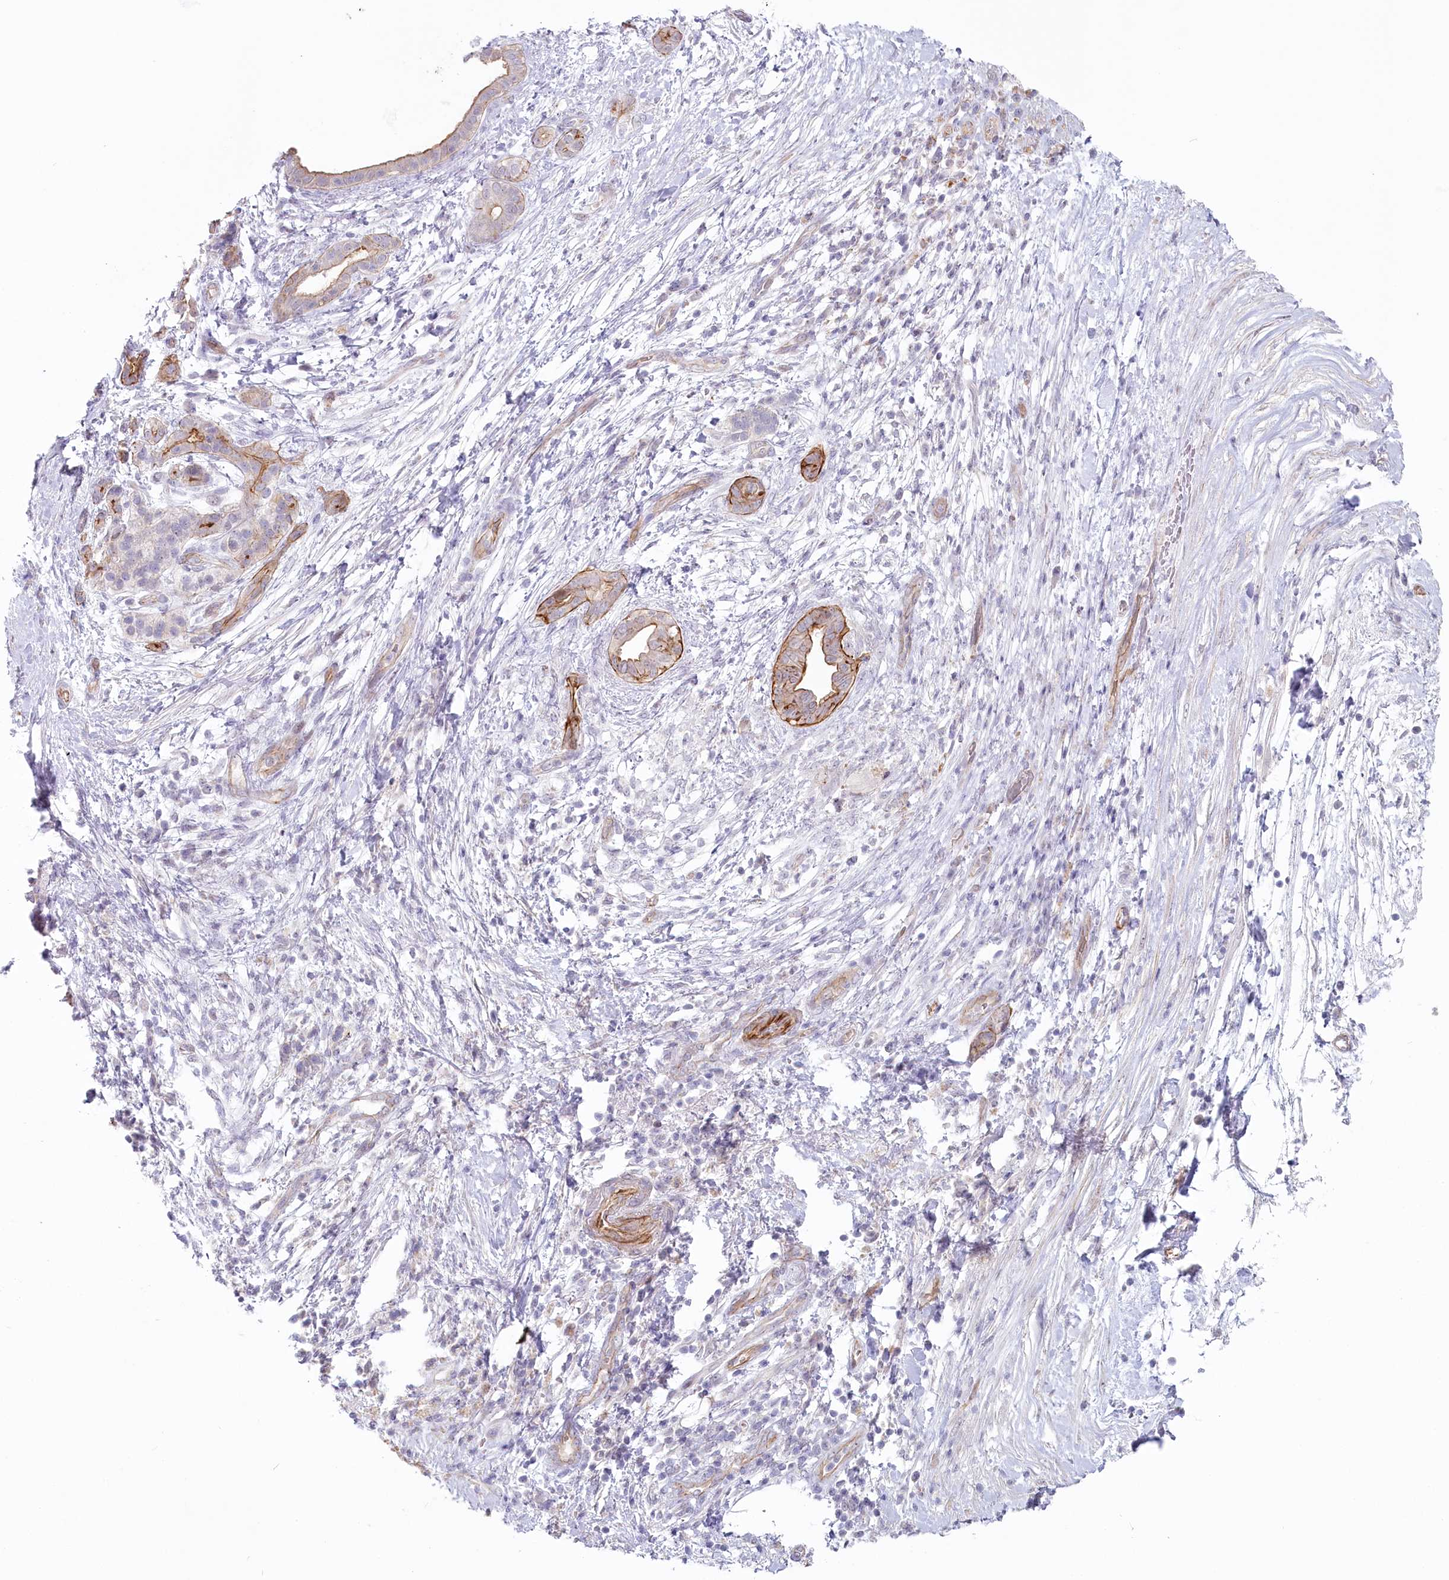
{"staining": {"intensity": "moderate", "quantity": ">75%", "location": "cytoplasmic/membranous,nuclear"}, "tissue": "pancreatic cancer", "cell_type": "Tumor cells", "image_type": "cancer", "snomed": [{"axis": "morphology", "description": "Adenocarcinoma, NOS"}, {"axis": "topography", "description": "Pancreas"}], "caption": "Protein expression analysis of human pancreatic cancer reveals moderate cytoplasmic/membranous and nuclear positivity in about >75% of tumor cells. The staining was performed using DAB to visualize the protein expression in brown, while the nuclei were stained in blue with hematoxylin (Magnification: 20x).", "gene": "ABHD8", "patient": {"sex": "female", "age": 55}}